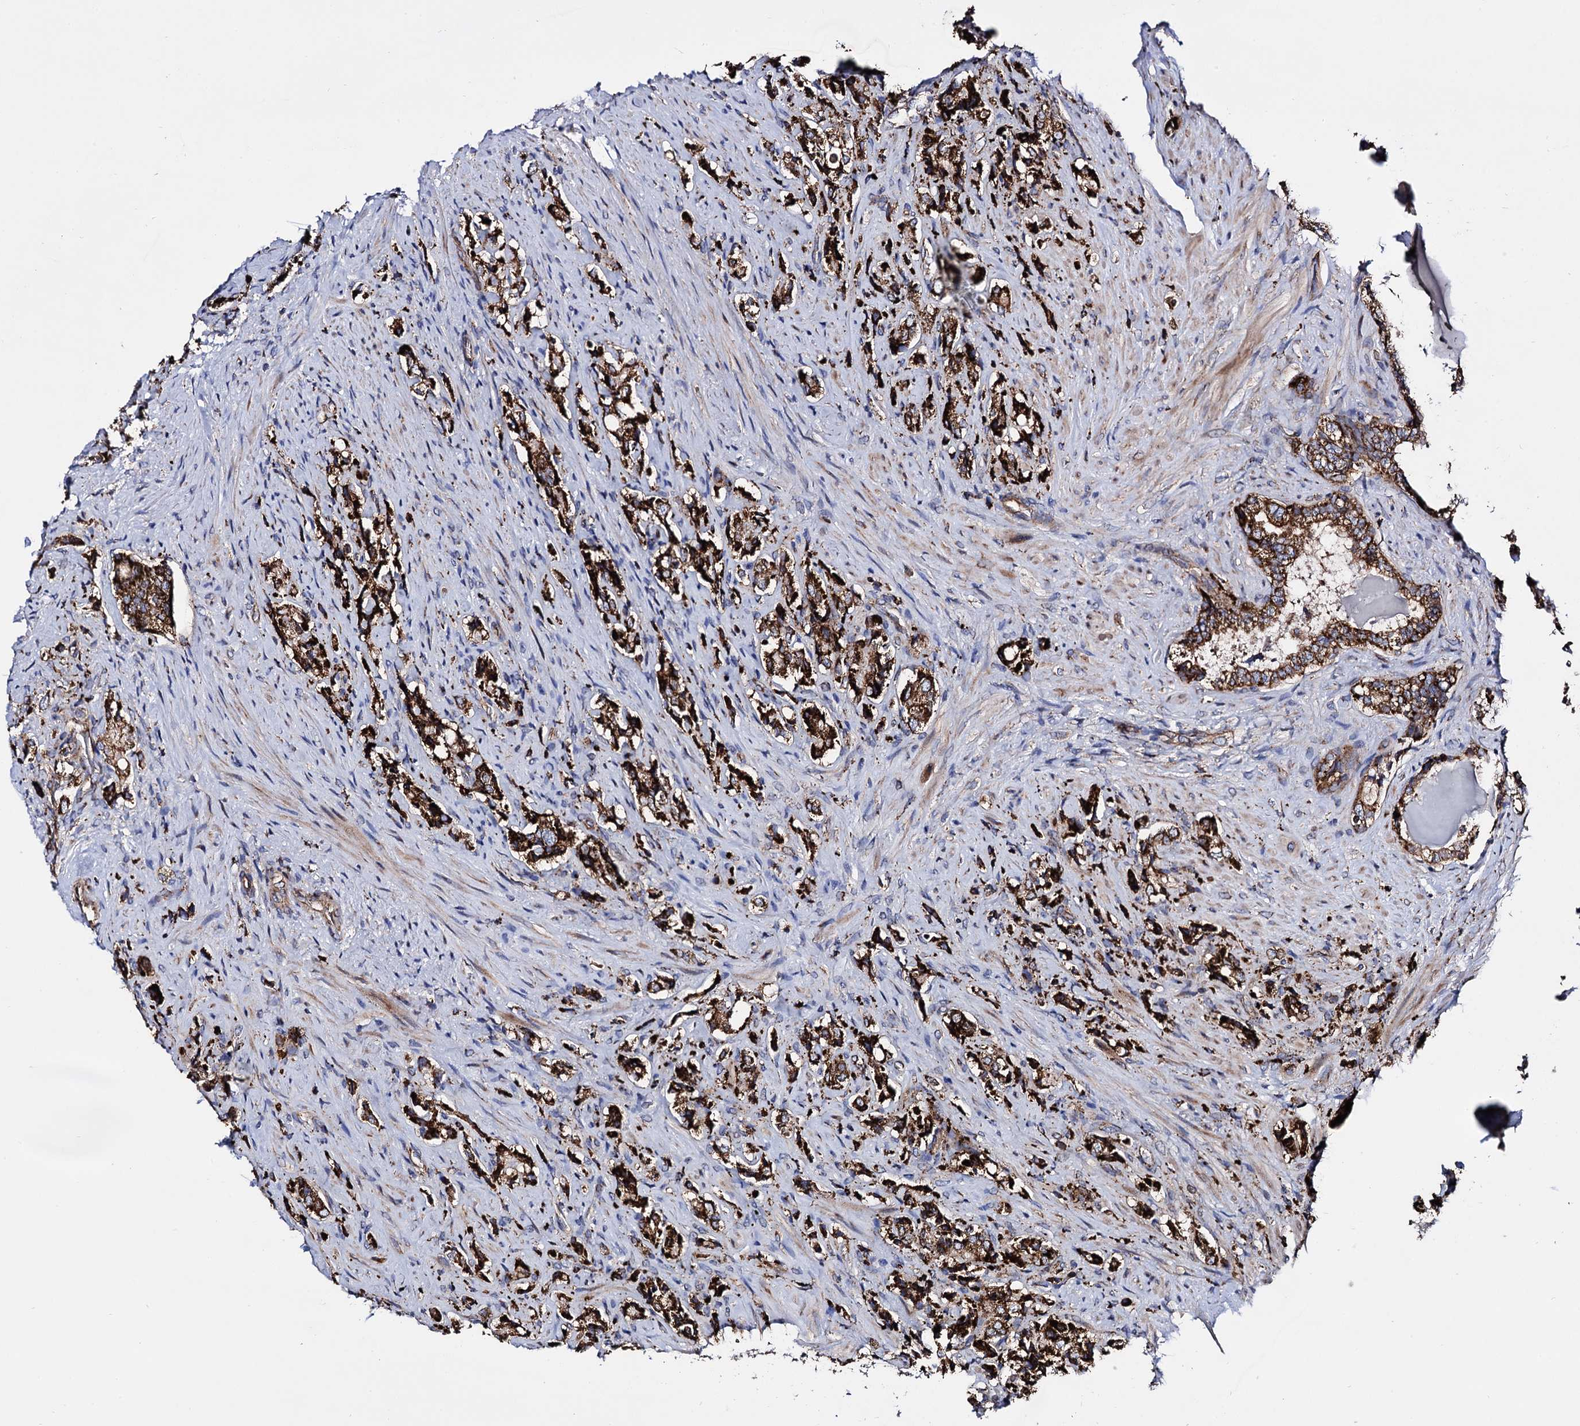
{"staining": {"intensity": "strong", "quantity": ">75%", "location": "cytoplasmic/membranous"}, "tissue": "prostate cancer", "cell_type": "Tumor cells", "image_type": "cancer", "snomed": [{"axis": "morphology", "description": "Adenocarcinoma, High grade"}, {"axis": "topography", "description": "Prostate"}], "caption": "IHC of human prostate adenocarcinoma (high-grade) shows high levels of strong cytoplasmic/membranous expression in approximately >75% of tumor cells.", "gene": "IQCH", "patient": {"sex": "male", "age": 65}}